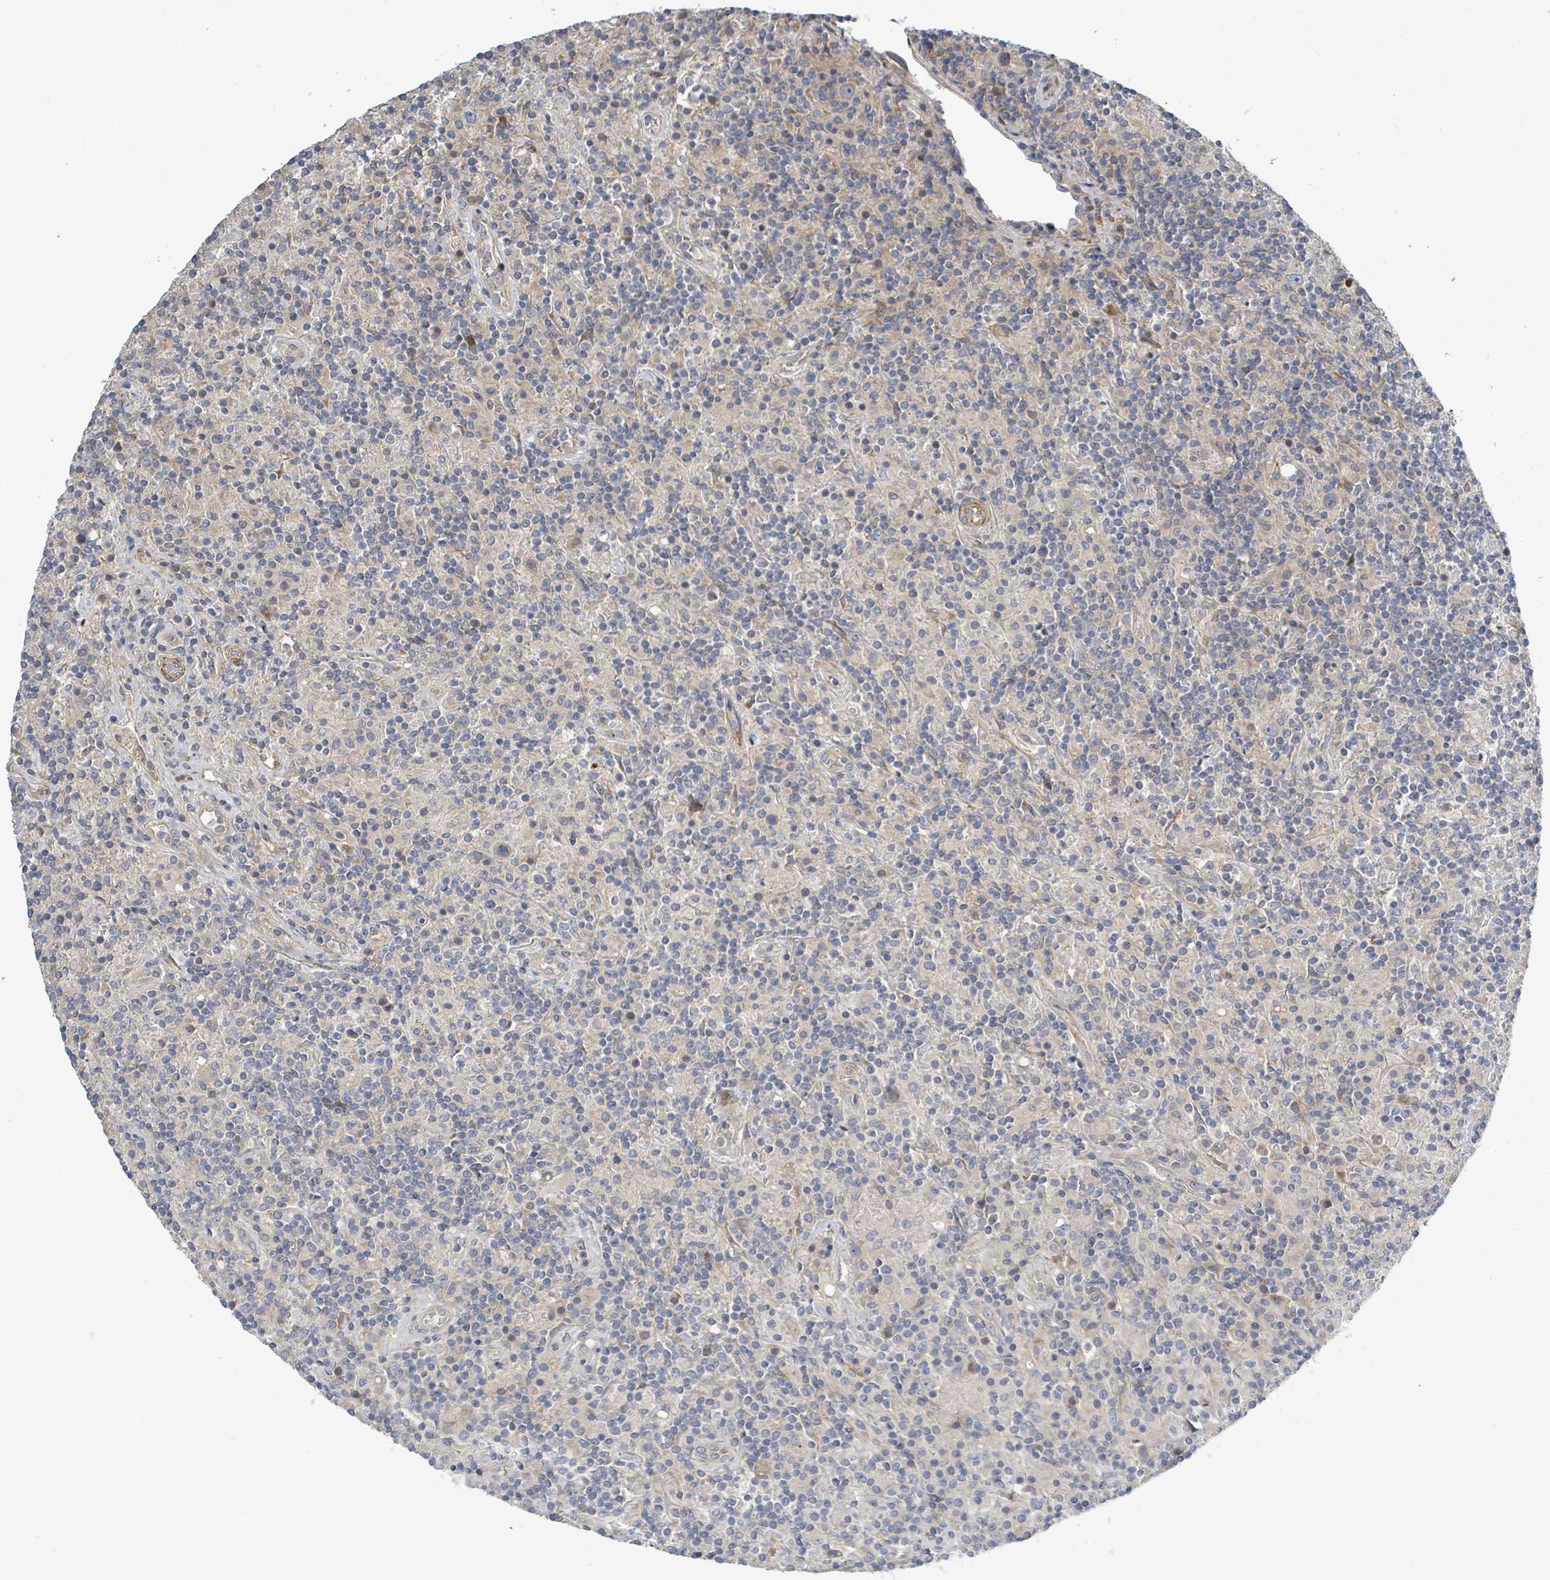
{"staining": {"intensity": "negative", "quantity": "none", "location": "none"}, "tissue": "lymphoma", "cell_type": "Tumor cells", "image_type": "cancer", "snomed": [{"axis": "morphology", "description": "Hodgkin's disease, NOS"}, {"axis": "topography", "description": "Lymph node"}], "caption": "An immunohistochemistry (IHC) image of lymphoma is shown. There is no staining in tumor cells of lymphoma.", "gene": "CFAP210", "patient": {"sex": "male", "age": 70}}